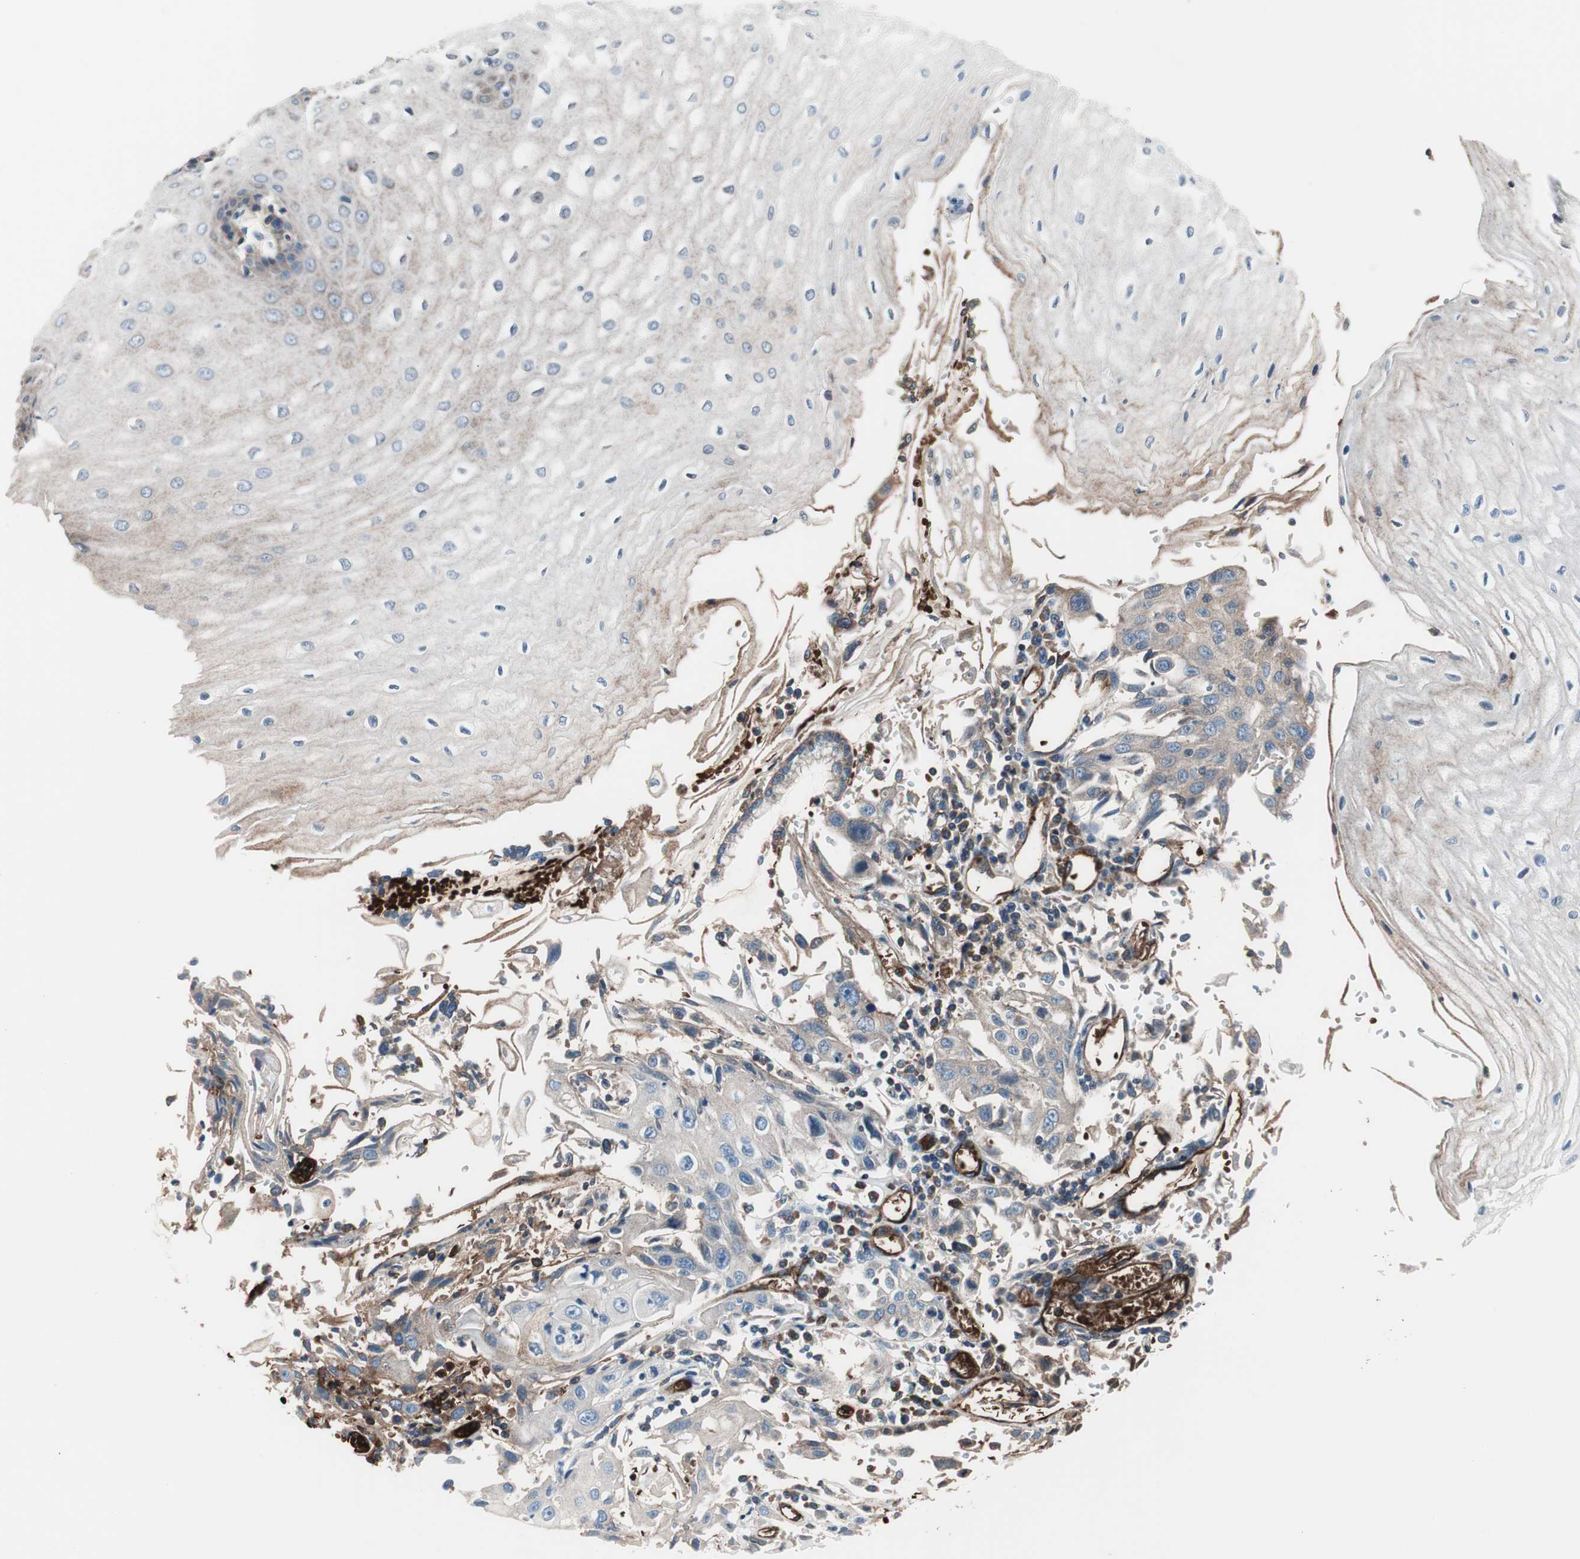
{"staining": {"intensity": "moderate", "quantity": "25%-75%", "location": "cytoplasmic/membranous"}, "tissue": "esophagus", "cell_type": "Squamous epithelial cells", "image_type": "normal", "snomed": [{"axis": "morphology", "description": "Normal tissue, NOS"}, {"axis": "topography", "description": "Esophagus"}], "caption": "About 25%-75% of squamous epithelial cells in benign human esophagus demonstrate moderate cytoplasmic/membranous protein positivity as visualized by brown immunohistochemical staining.", "gene": "PRDX2", "patient": {"sex": "male", "age": 54}}